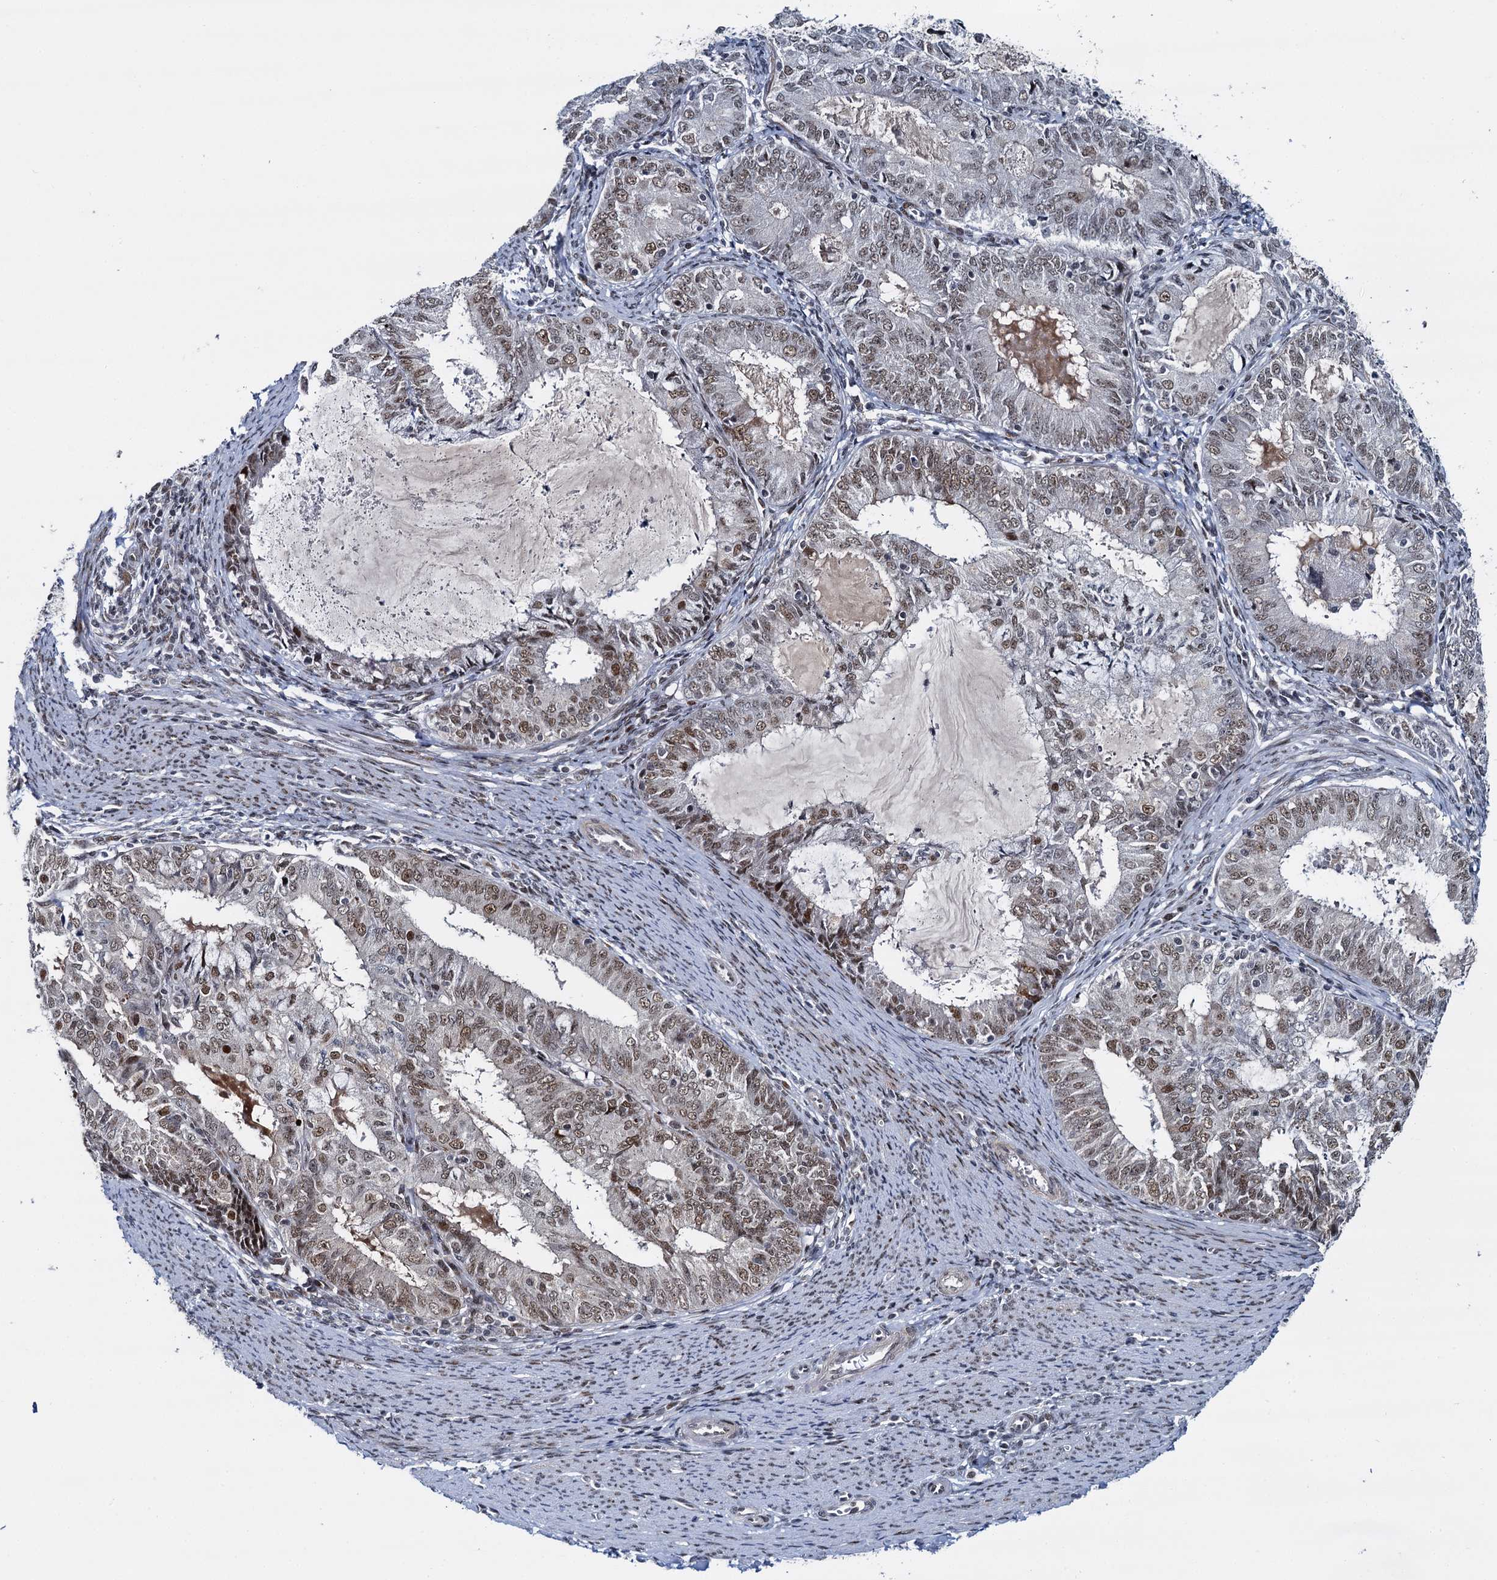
{"staining": {"intensity": "moderate", "quantity": "25%-75%", "location": "nuclear"}, "tissue": "endometrial cancer", "cell_type": "Tumor cells", "image_type": "cancer", "snomed": [{"axis": "morphology", "description": "Adenocarcinoma, NOS"}, {"axis": "topography", "description": "Endometrium"}], "caption": "Immunohistochemistry image of endometrial cancer stained for a protein (brown), which exhibits medium levels of moderate nuclear positivity in approximately 25%-75% of tumor cells.", "gene": "RUFY2", "patient": {"sex": "female", "age": 57}}